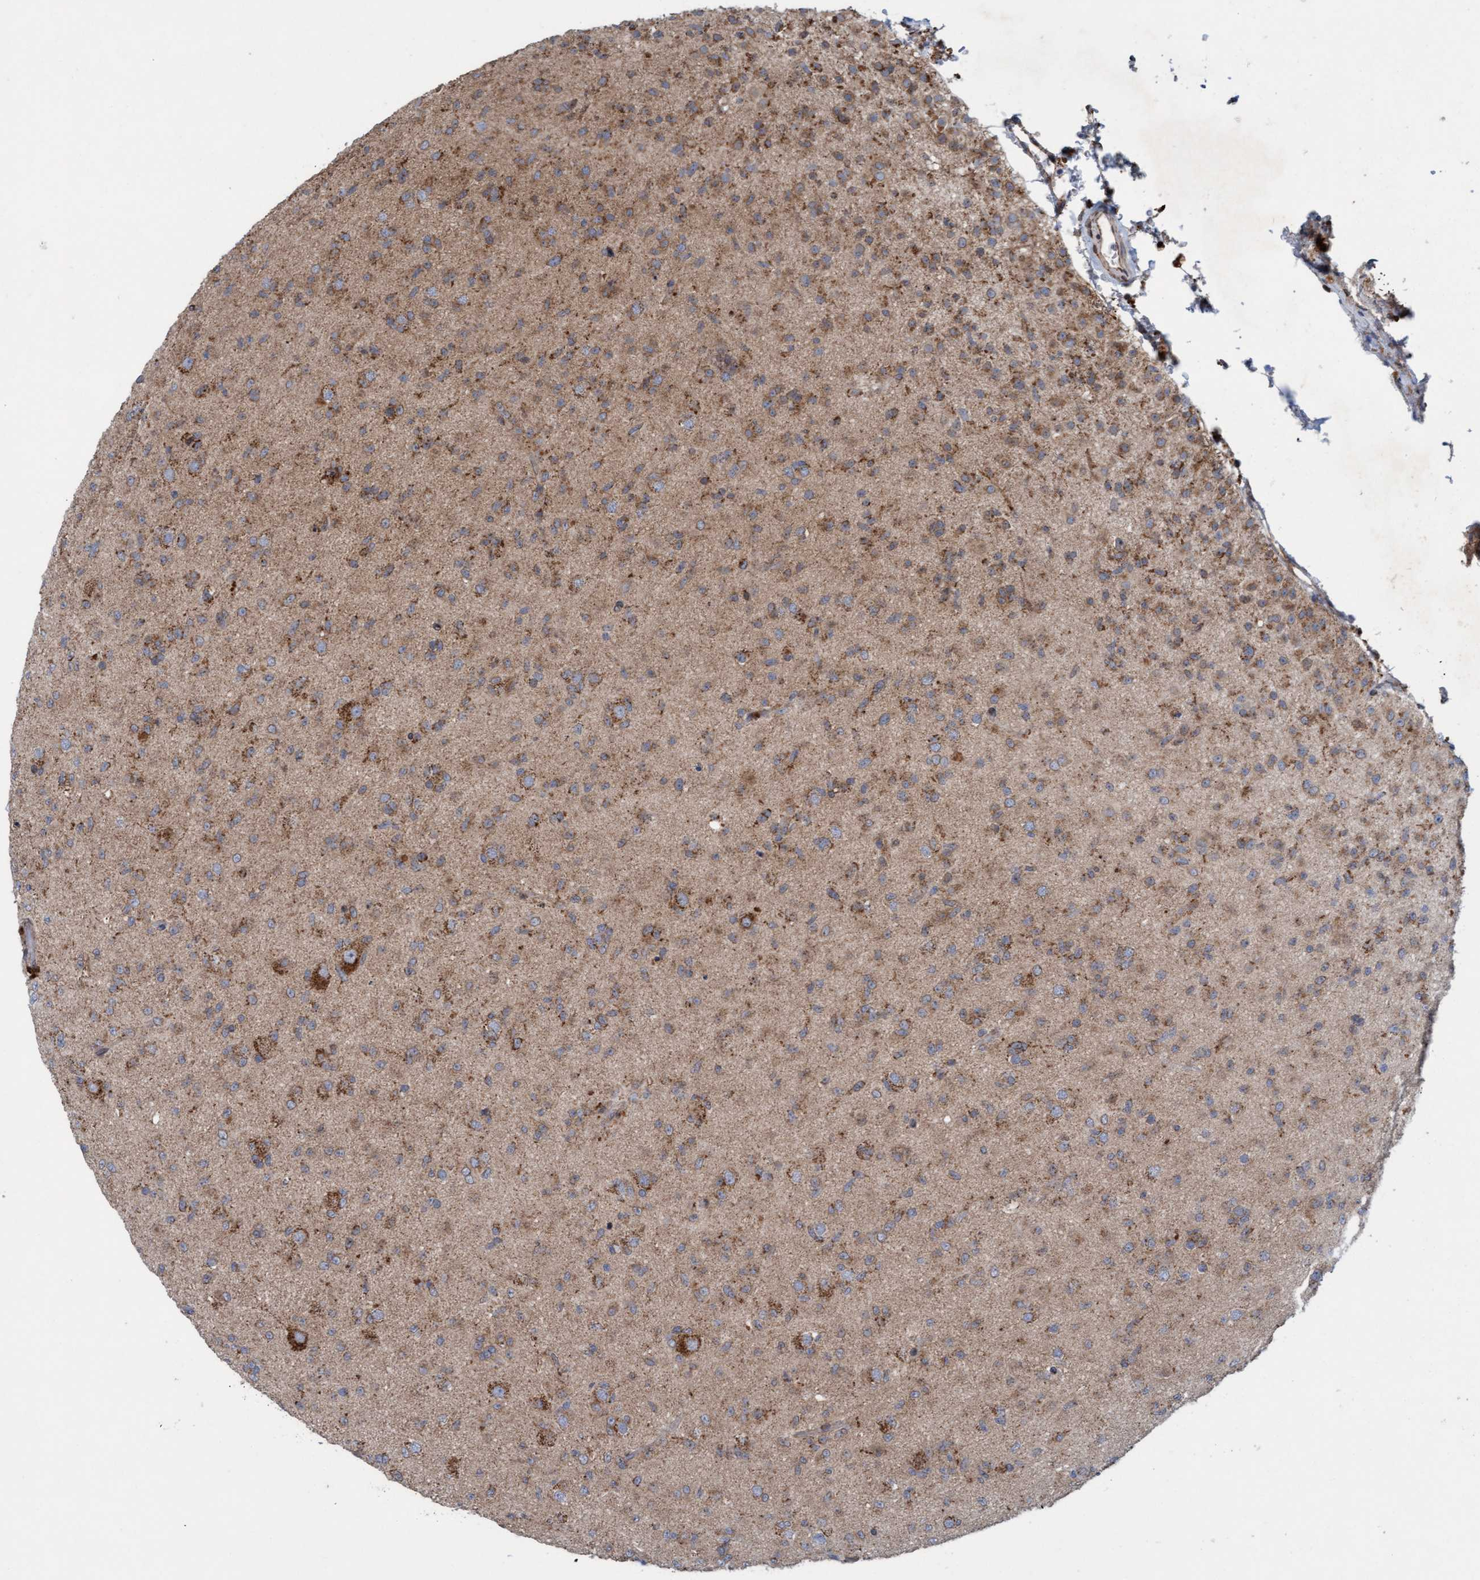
{"staining": {"intensity": "moderate", "quantity": "<25%", "location": "cytoplasmic/membranous"}, "tissue": "glioma", "cell_type": "Tumor cells", "image_type": "cancer", "snomed": [{"axis": "morphology", "description": "Glioma, malignant, Low grade"}, {"axis": "topography", "description": "Brain"}], "caption": "Moderate cytoplasmic/membranous protein positivity is seen in approximately <25% of tumor cells in malignant glioma (low-grade). (Brightfield microscopy of DAB IHC at high magnification).", "gene": "MRPS23", "patient": {"sex": "male", "age": 65}}